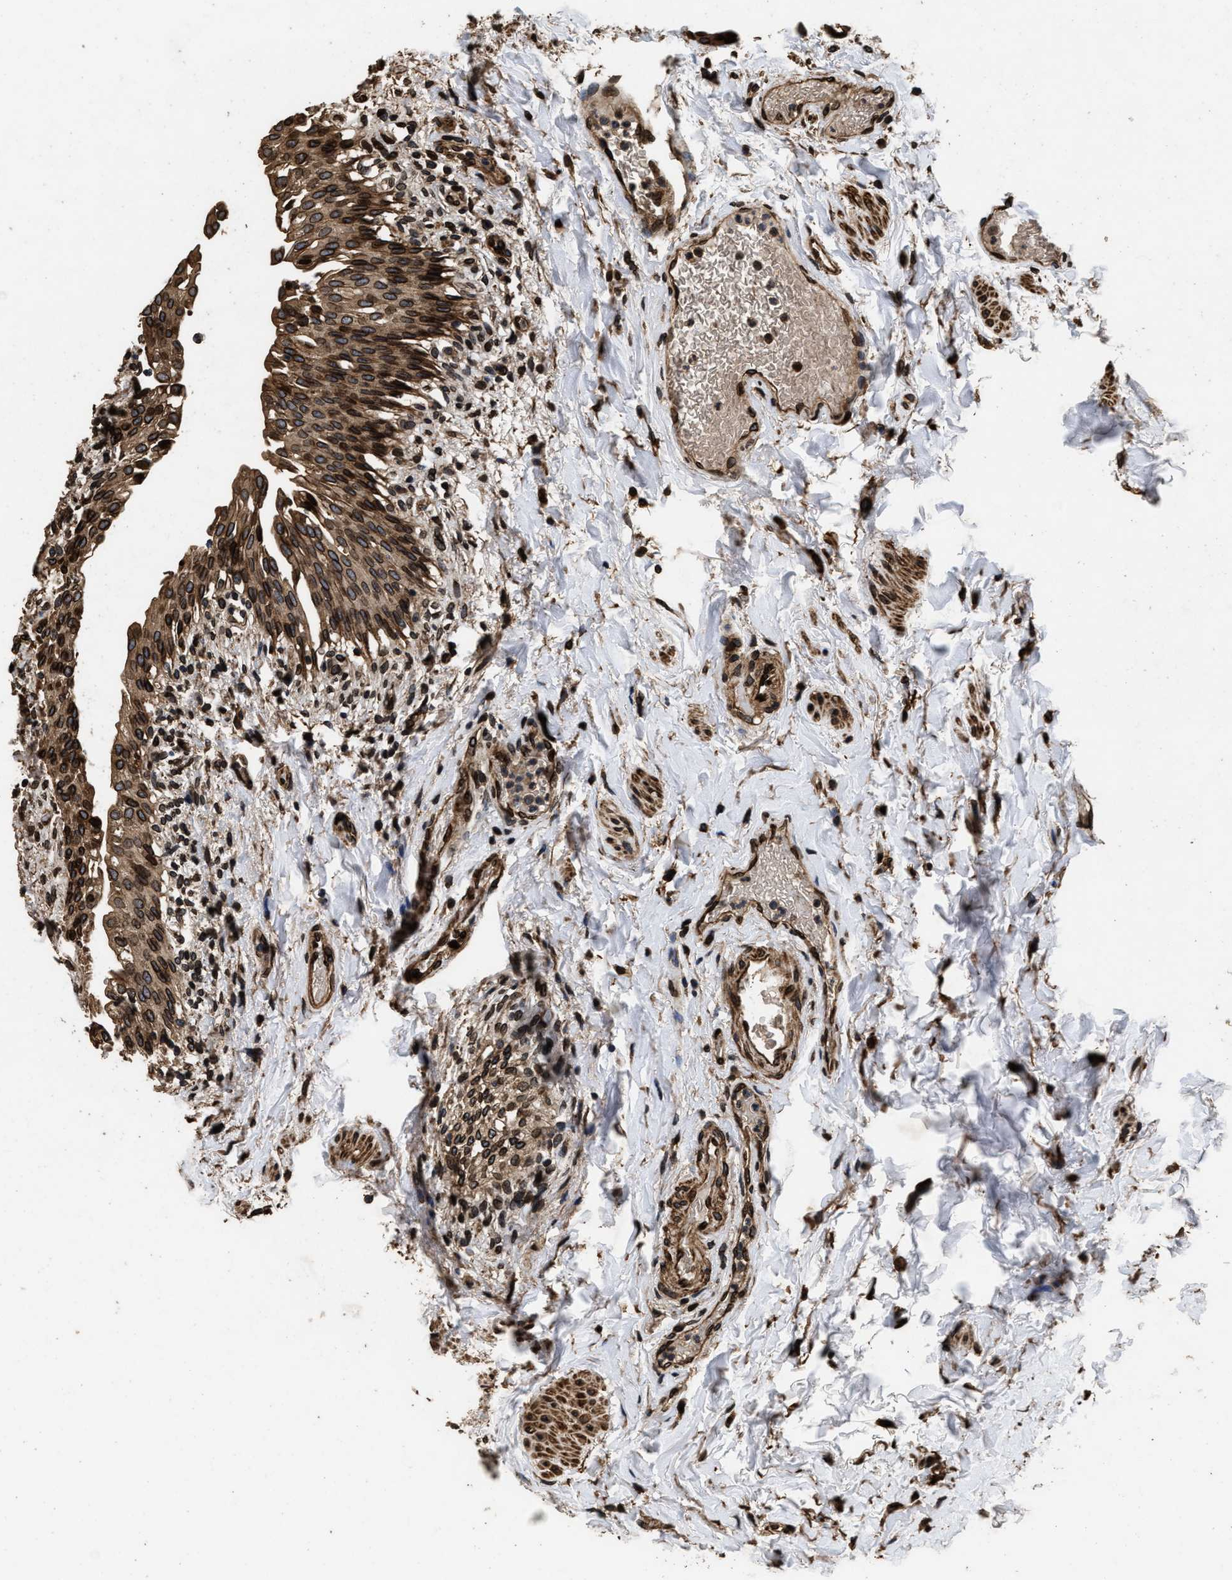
{"staining": {"intensity": "moderate", "quantity": ">75%", "location": "cytoplasmic/membranous,nuclear"}, "tissue": "urinary bladder", "cell_type": "Urothelial cells", "image_type": "normal", "snomed": [{"axis": "morphology", "description": "Normal tissue, NOS"}, {"axis": "topography", "description": "Urinary bladder"}], "caption": "This is an image of immunohistochemistry (IHC) staining of unremarkable urinary bladder, which shows moderate staining in the cytoplasmic/membranous,nuclear of urothelial cells.", "gene": "ACCS", "patient": {"sex": "female", "age": 60}}